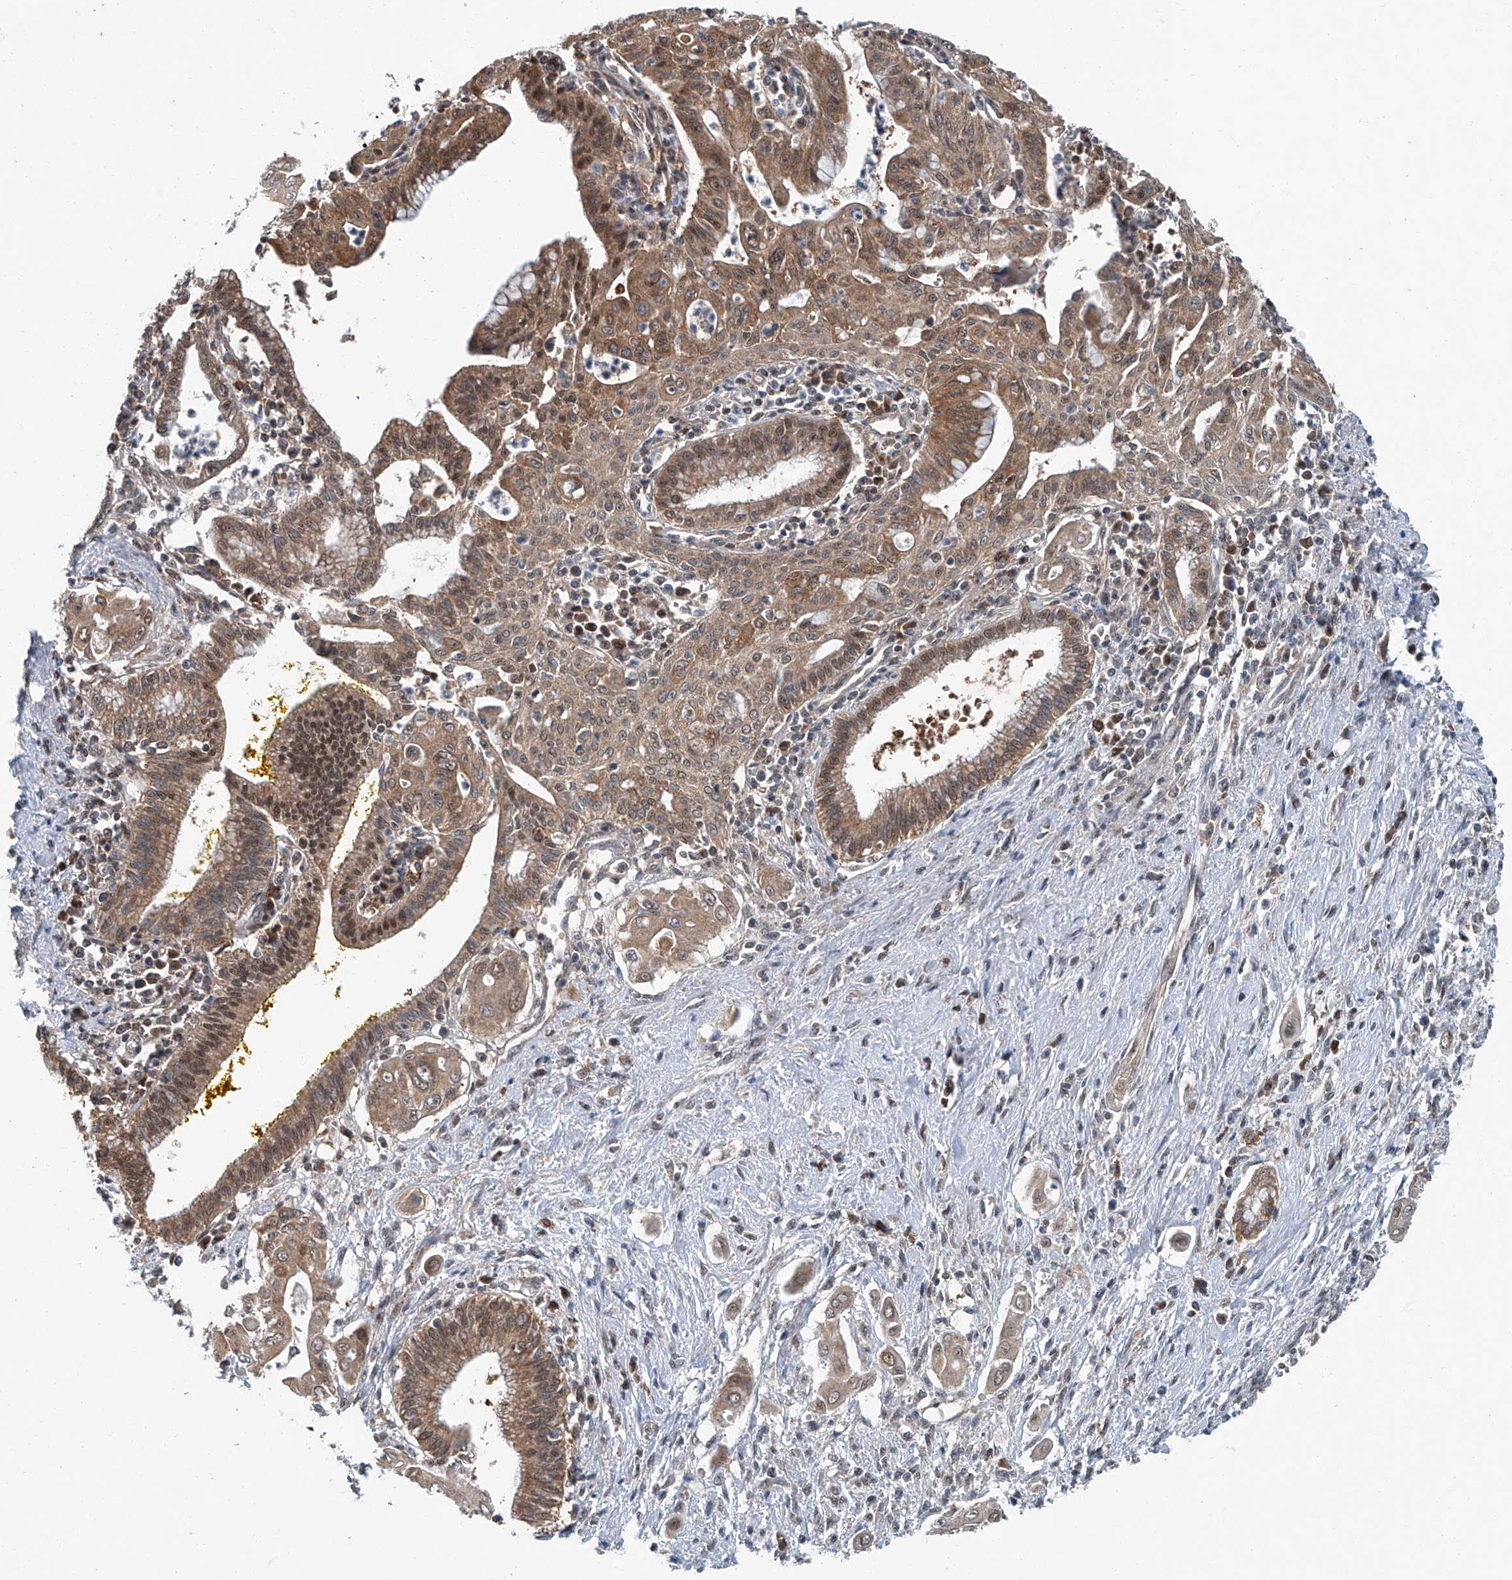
{"staining": {"intensity": "moderate", "quantity": ">75%", "location": "cytoplasmic/membranous,nuclear"}, "tissue": "pancreatic cancer", "cell_type": "Tumor cells", "image_type": "cancer", "snomed": [{"axis": "morphology", "description": "Adenocarcinoma, NOS"}, {"axis": "topography", "description": "Pancreas"}], "caption": "Adenocarcinoma (pancreatic) stained with DAB (3,3'-diaminobenzidine) immunohistochemistry (IHC) displays medium levels of moderate cytoplasmic/membranous and nuclear expression in approximately >75% of tumor cells.", "gene": "CLK1", "patient": {"sex": "male", "age": 58}}